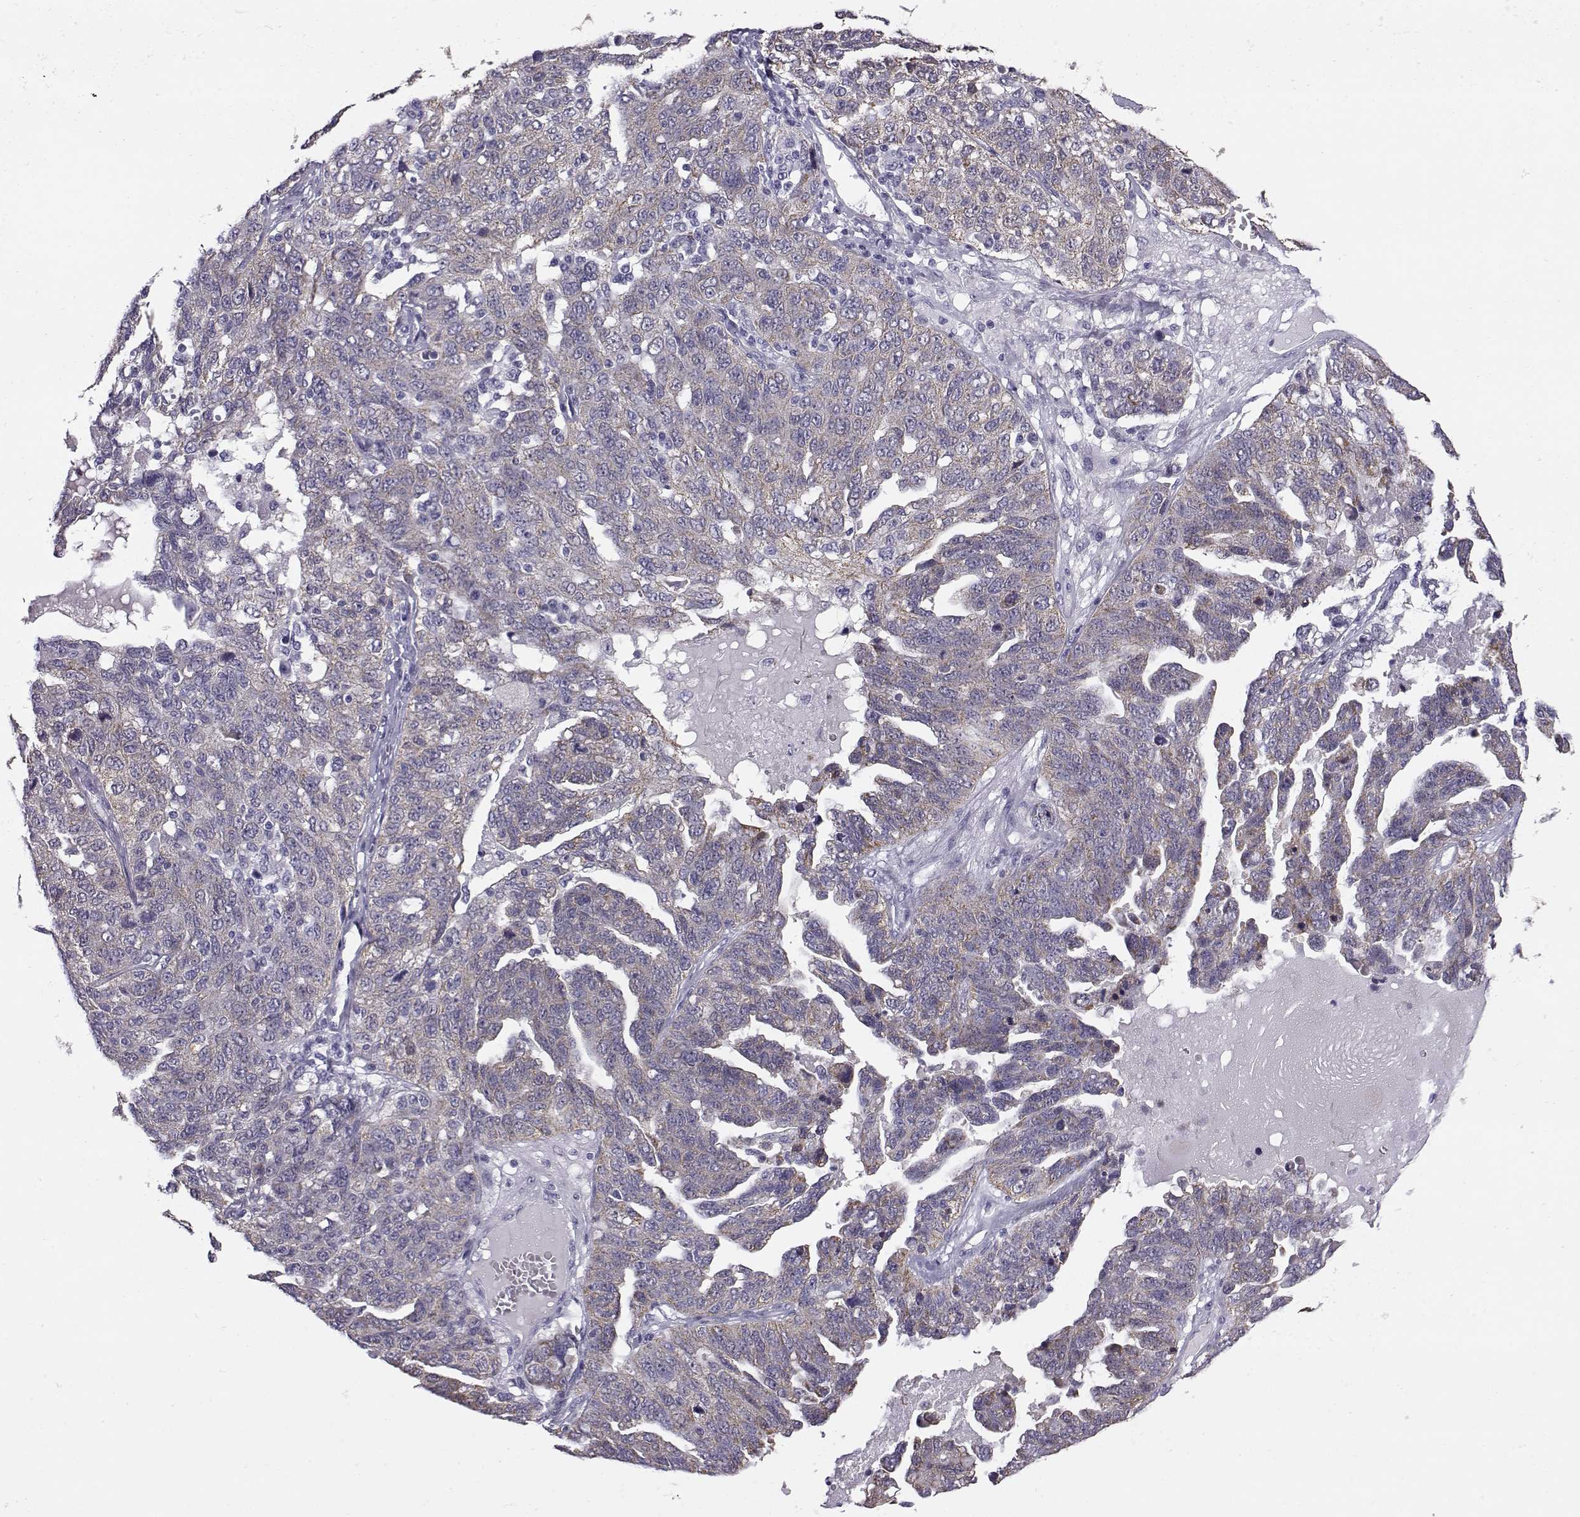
{"staining": {"intensity": "weak", "quantity": "<25%", "location": "cytoplasmic/membranous"}, "tissue": "ovarian cancer", "cell_type": "Tumor cells", "image_type": "cancer", "snomed": [{"axis": "morphology", "description": "Cystadenocarcinoma, serous, NOS"}, {"axis": "topography", "description": "Ovary"}], "caption": "IHC of human serous cystadenocarcinoma (ovarian) displays no positivity in tumor cells.", "gene": "KCNMB4", "patient": {"sex": "female", "age": 71}}